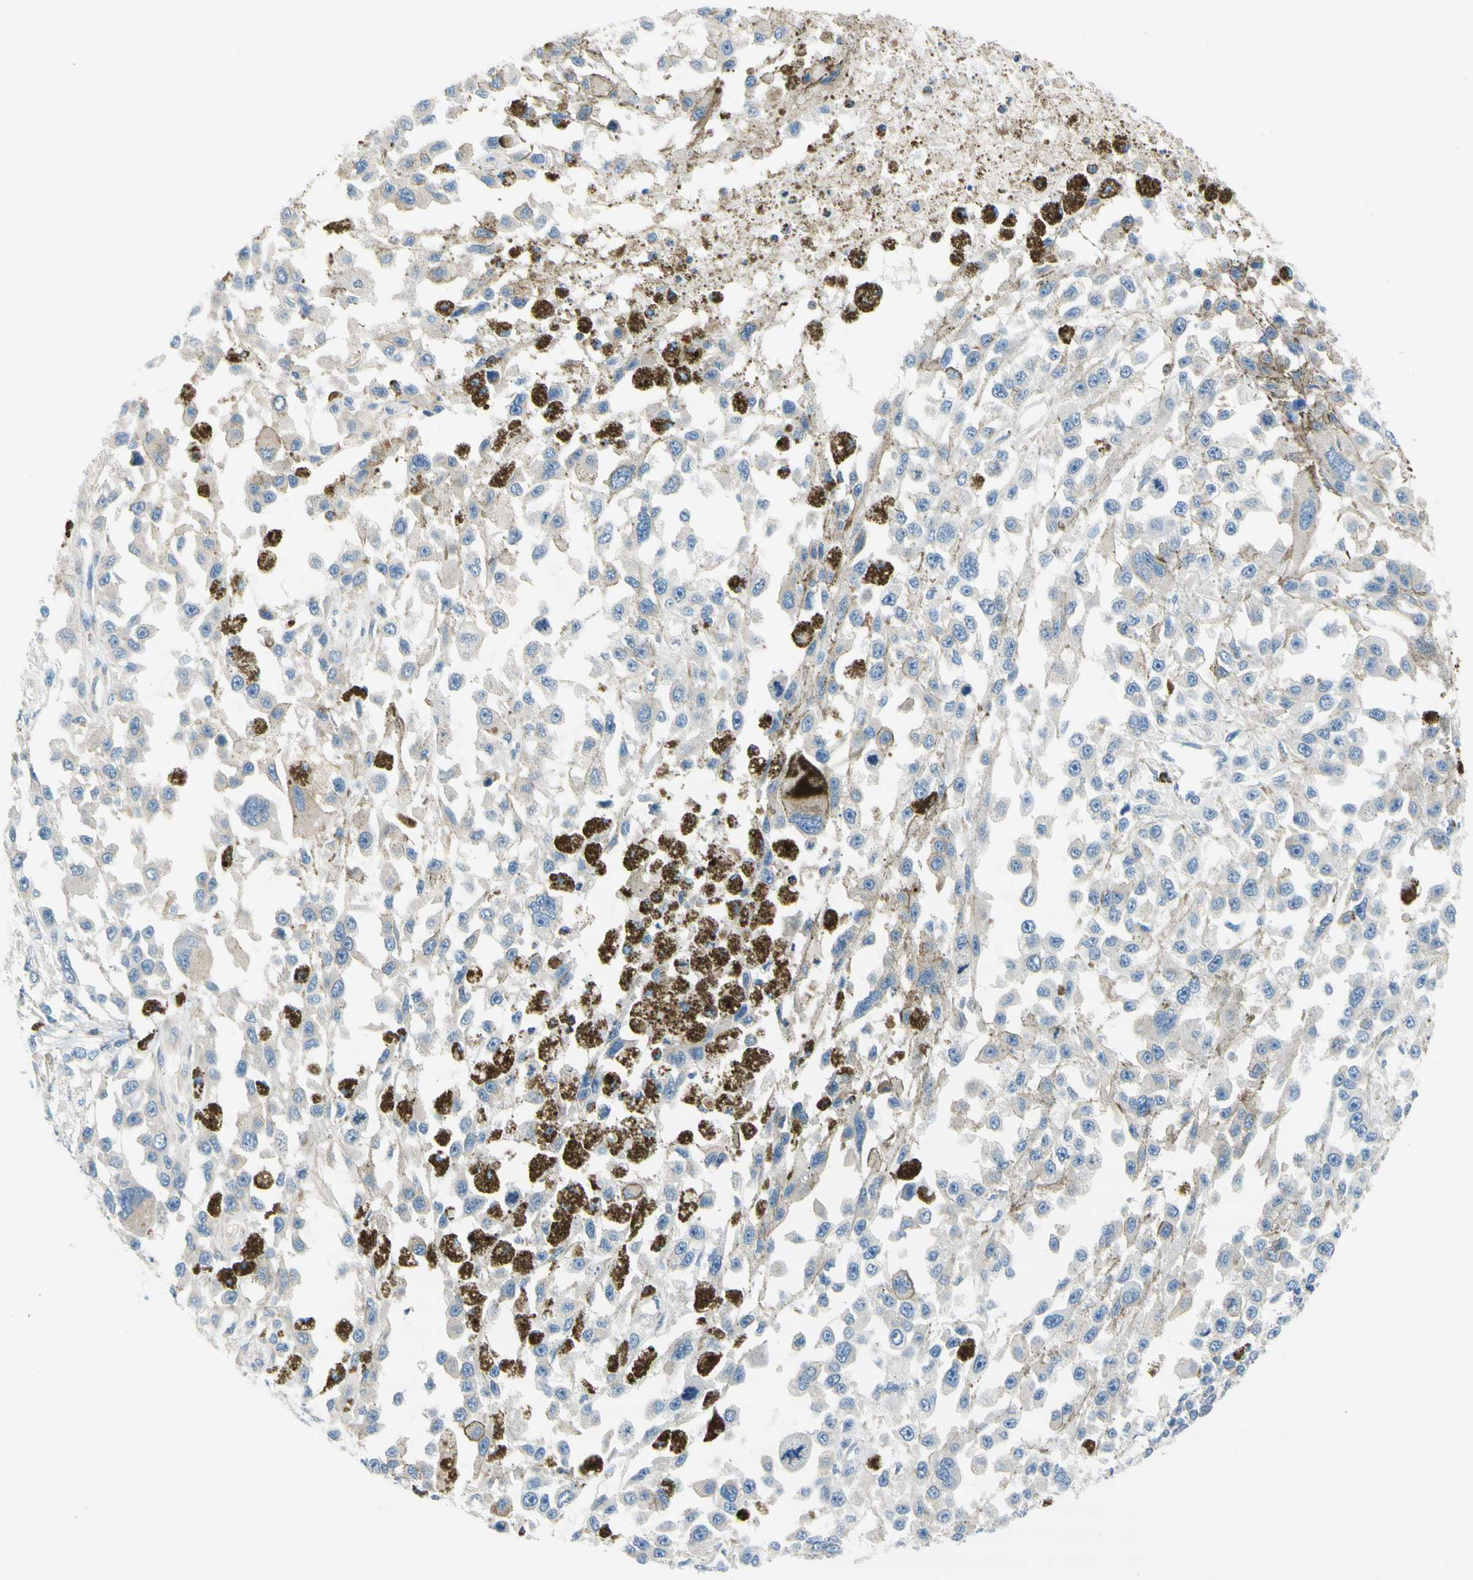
{"staining": {"intensity": "negative", "quantity": "none", "location": "none"}, "tissue": "melanoma", "cell_type": "Tumor cells", "image_type": "cancer", "snomed": [{"axis": "morphology", "description": "Malignant melanoma, Metastatic site"}, {"axis": "topography", "description": "Lymph node"}], "caption": "Melanoma stained for a protein using IHC exhibits no staining tumor cells.", "gene": "F3", "patient": {"sex": "male", "age": 59}}